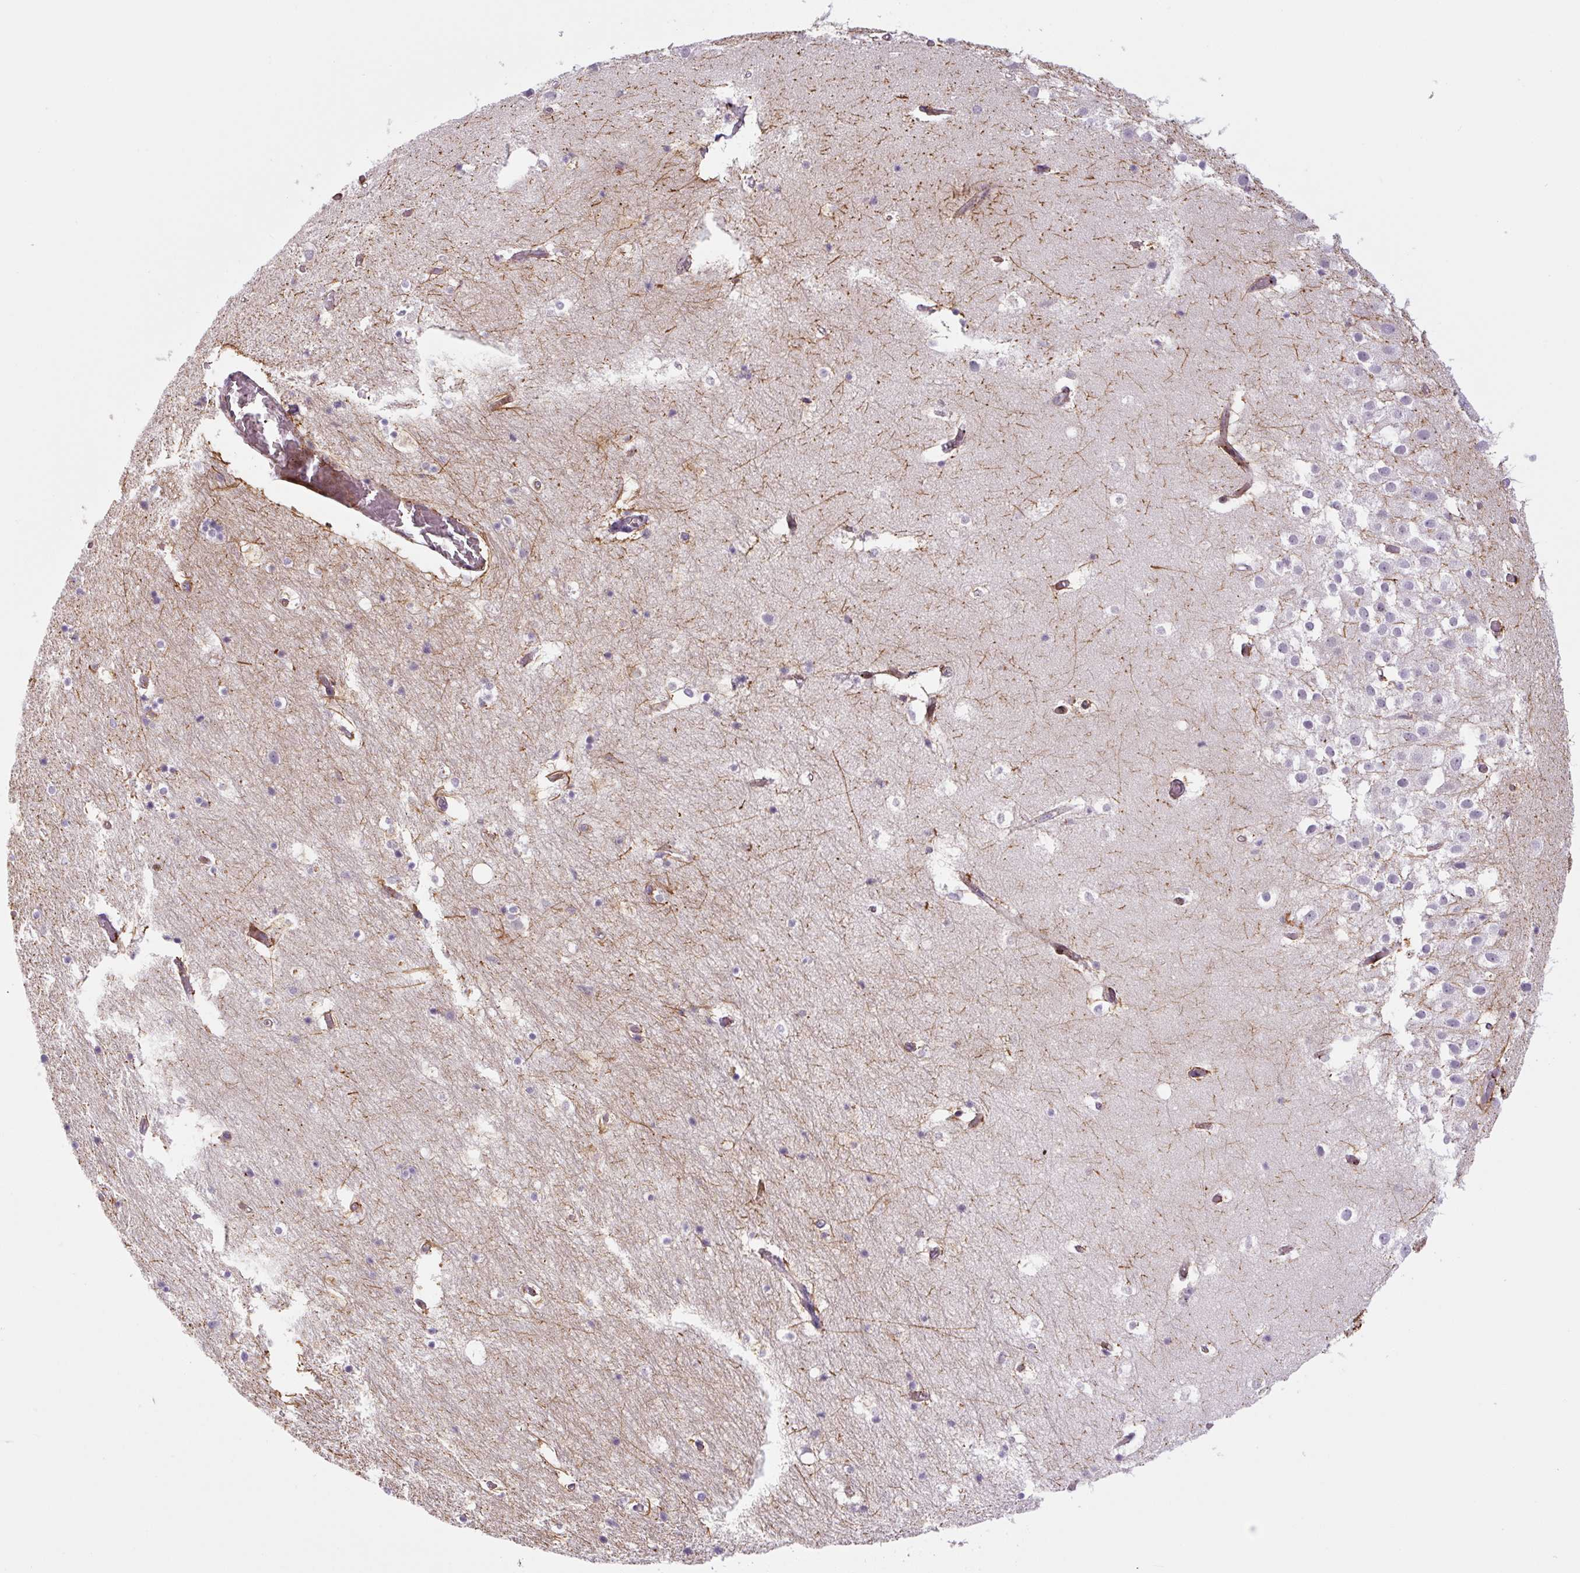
{"staining": {"intensity": "negative", "quantity": "none", "location": "none"}, "tissue": "hippocampus", "cell_type": "Glial cells", "image_type": "normal", "snomed": [{"axis": "morphology", "description": "Normal tissue, NOS"}, {"axis": "topography", "description": "Hippocampus"}], "caption": "Hippocampus stained for a protein using immunohistochemistry (IHC) displays no positivity glial cells.", "gene": "DISP3", "patient": {"sex": "female", "age": 52}}